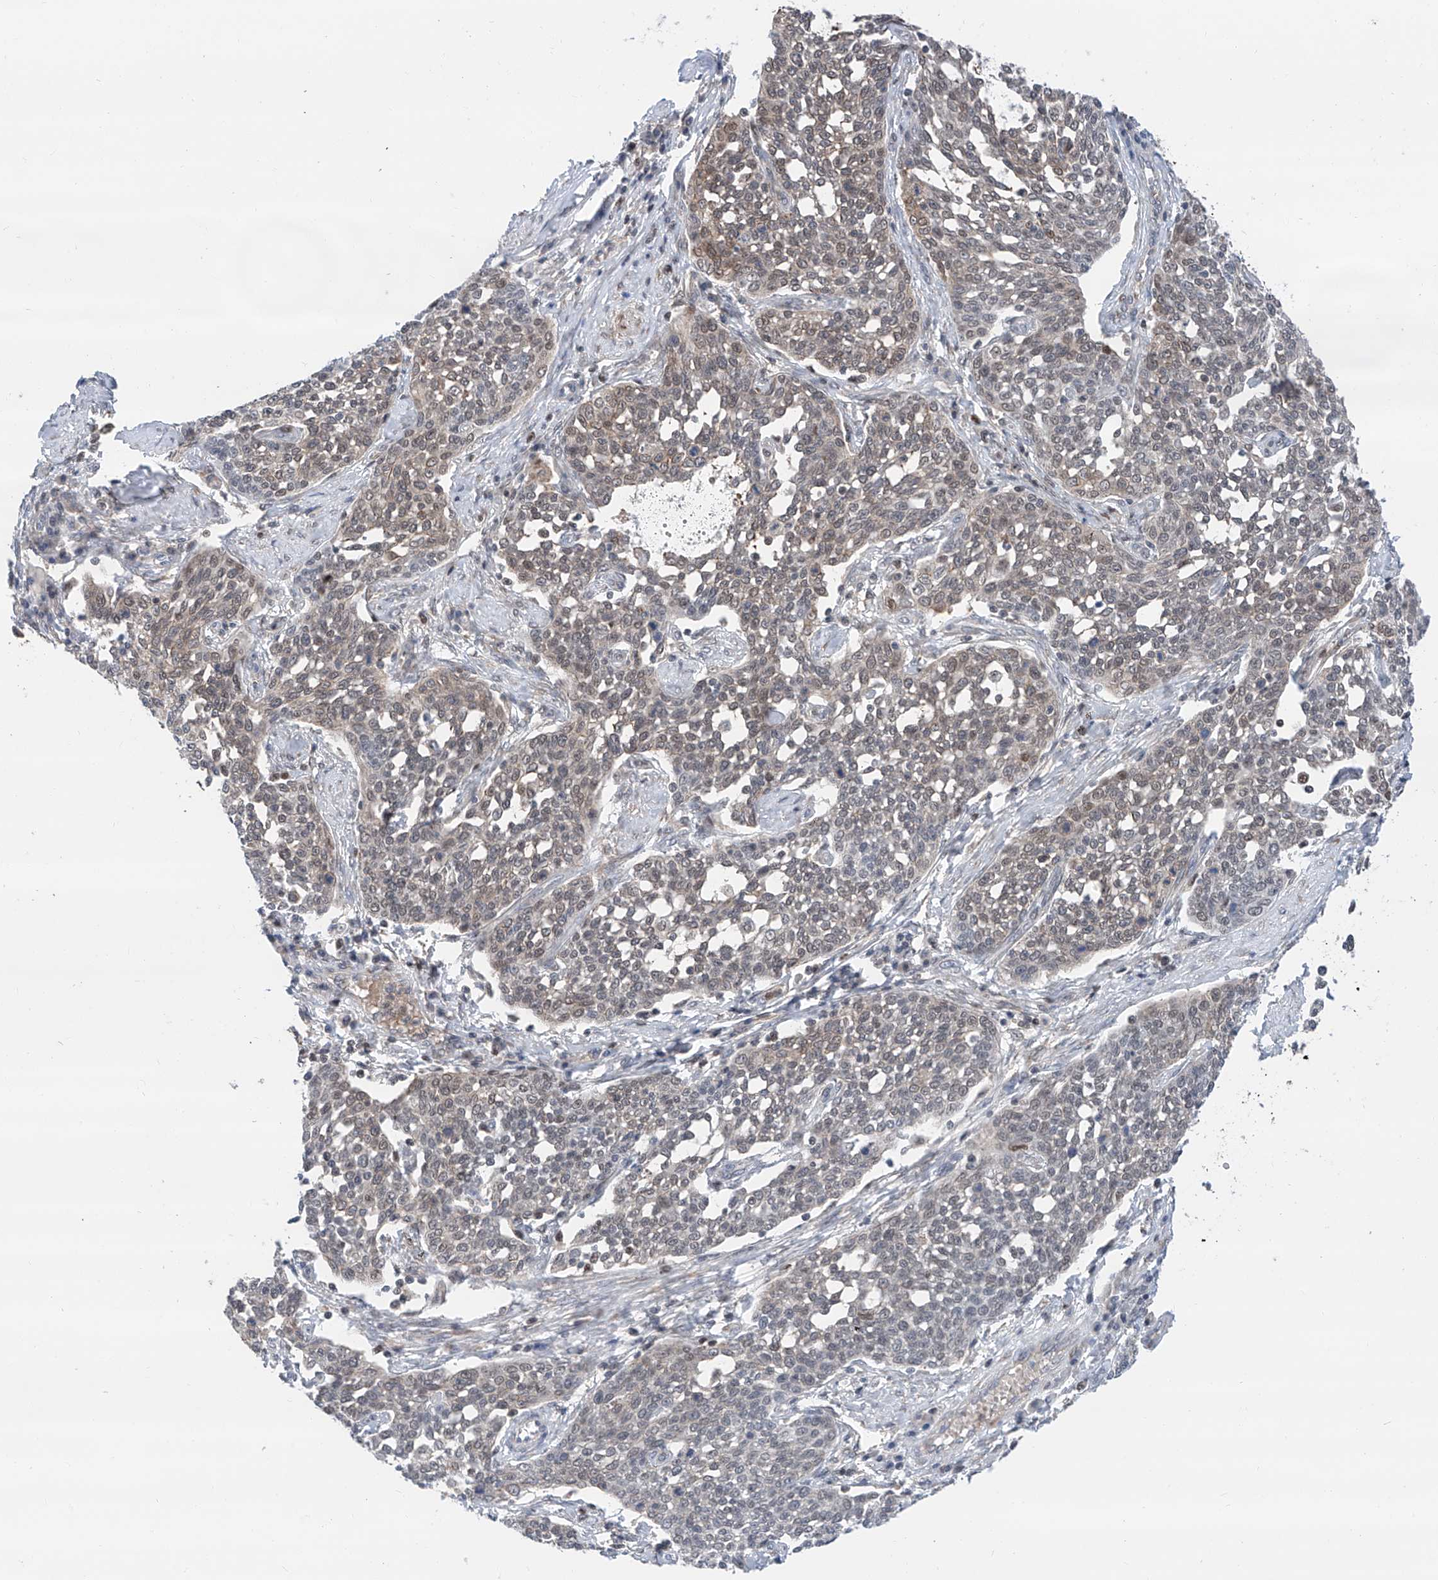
{"staining": {"intensity": "moderate", "quantity": "<25%", "location": "cytoplasmic/membranous,nuclear"}, "tissue": "cervical cancer", "cell_type": "Tumor cells", "image_type": "cancer", "snomed": [{"axis": "morphology", "description": "Squamous cell carcinoma, NOS"}, {"axis": "topography", "description": "Cervix"}], "caption": "Cervical cancer was stained to show a protein in brown. There is low levels of moderate cytoplasmic/membranous and nuclear staining in about <25% of tumor cells.", "gene": "SNRNP200", "patient": {"sex": "female", "age": 34}}